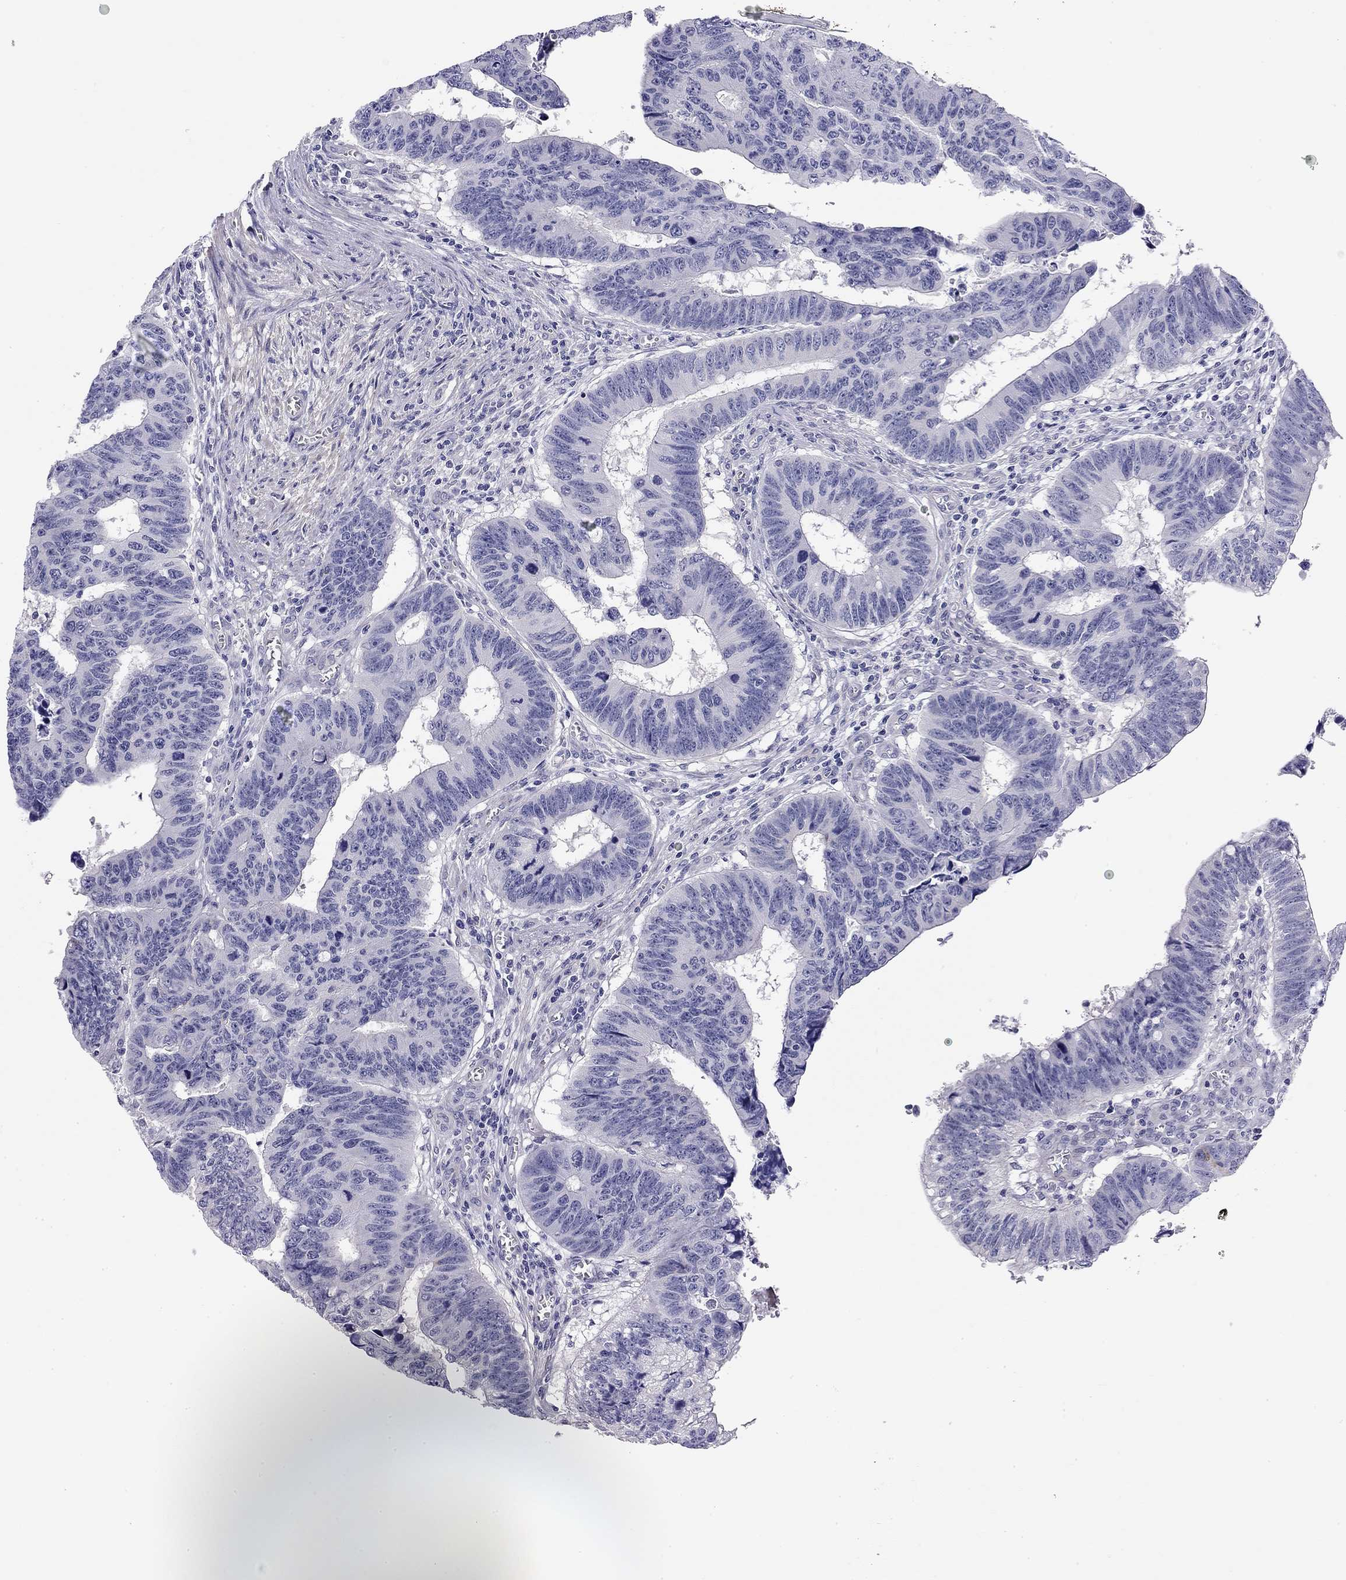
{"staining": {"intensity": "negative", "quantity": "none", "location": "none"}, "tissue": "colorectal cancer", "cell_type": "Tumor cells", "image_type": "cancer", "snomed": [{"axis": "morphology", "description": "Adenocarcinoma, NOS"}, {"axis": "topography", "description": "Appendix"}, {"axis": "topography", "description": "Colon"}, {"axis": "topography", "description": "Cecum"}, {"axis": "topography", "description": "Colon asc"}], "caption": "Tumor cells are negative for brown protein staining in colorectal cancer. (DAB (3,3'-diaminobenzidine) immunohistochemistry with hematoxylin counter stain).", "gene": "RTL1", "patient": {"sex": "female", "age": 85}}